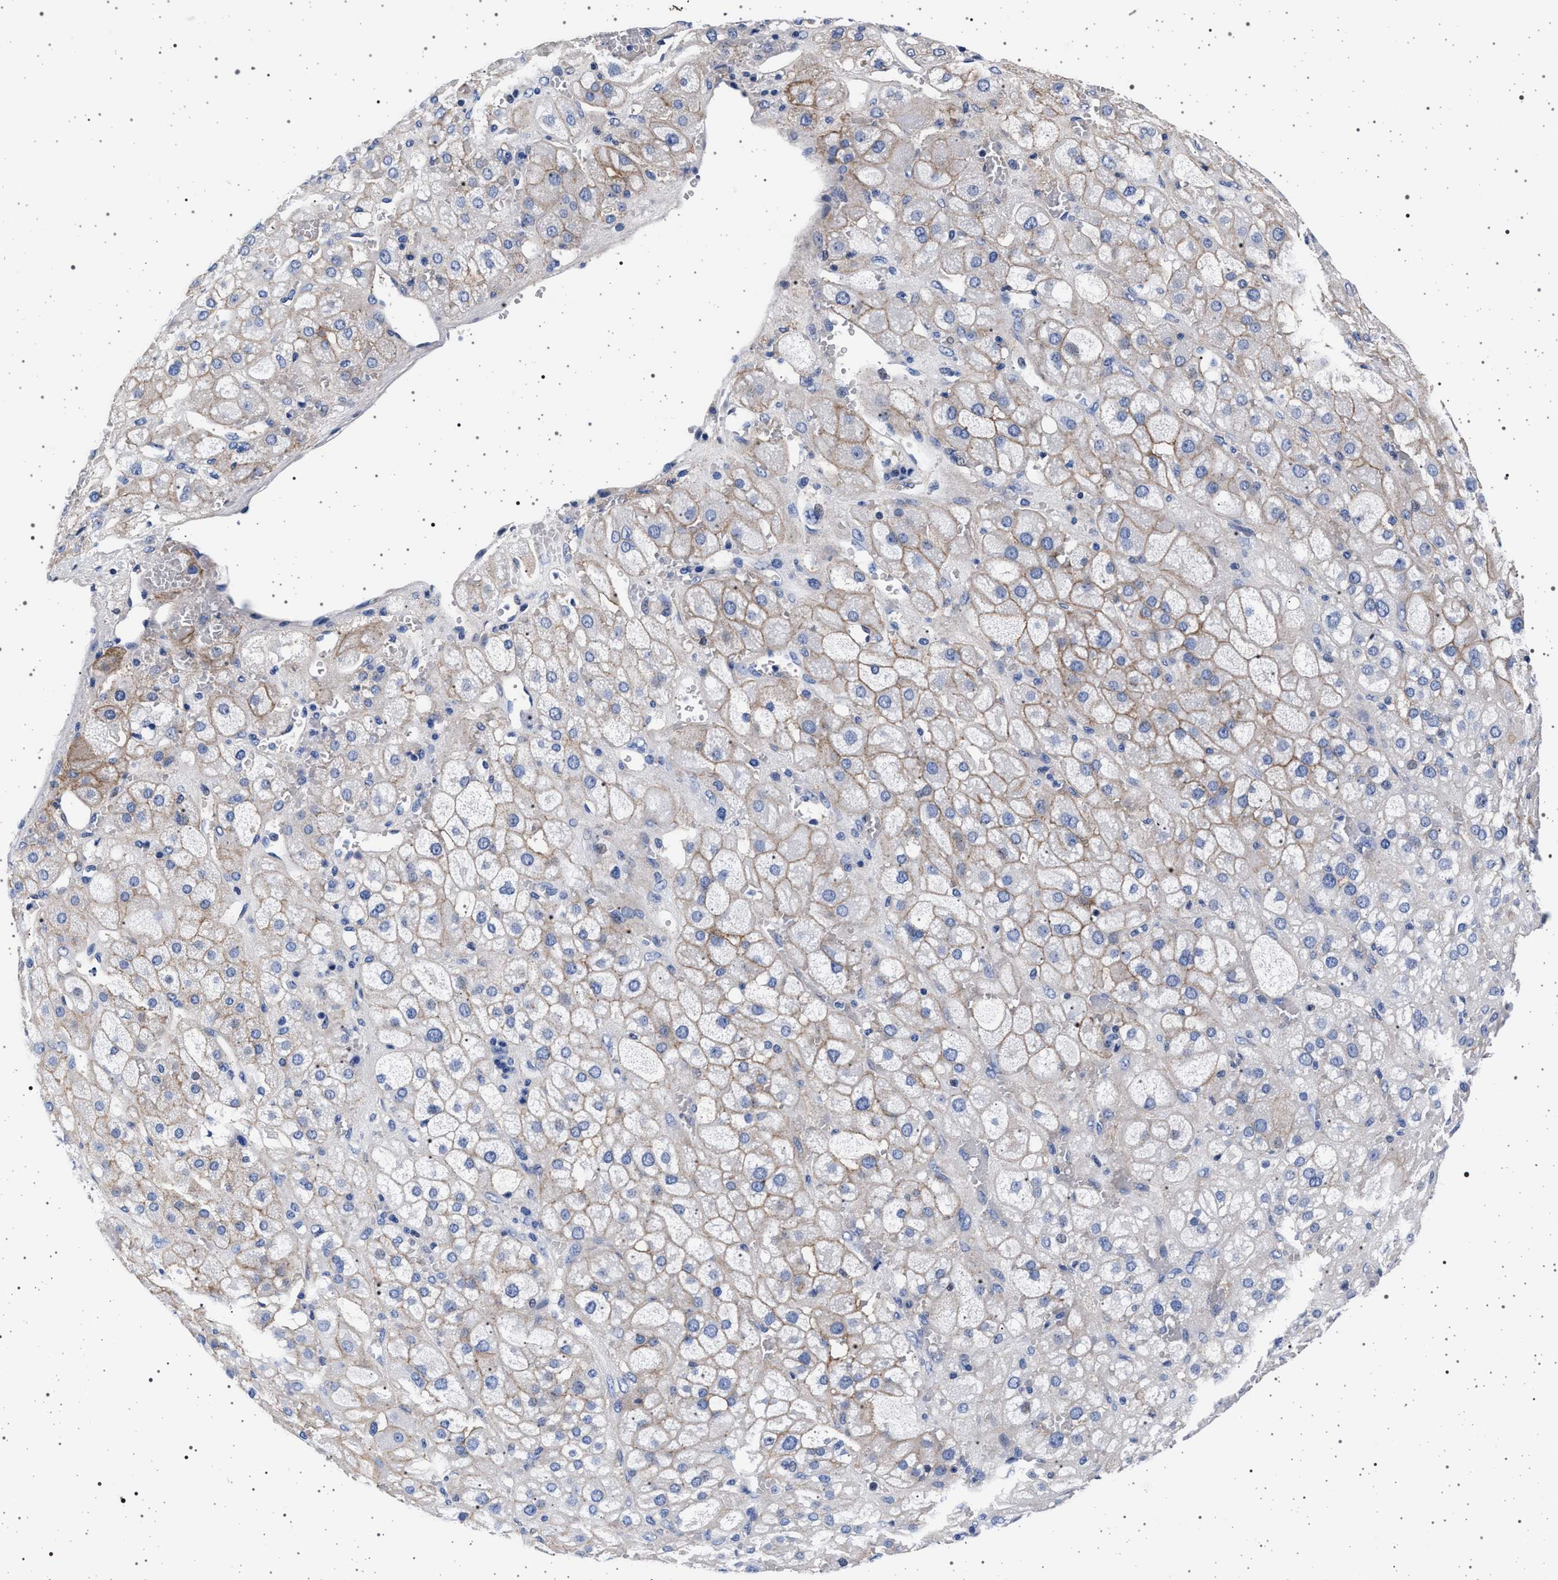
{"staining": {"intensity": "weak", "quantity": "25%-75%", "location": "cytoplasmic/membranous"}, "tissue": "adrenal gland", "cell_type": "Glandular cells", "image_type": "normal", "snomed": [{"axis": "morphology", "description": "Normal tissue, NOS"}, {"axis": "topography", "description": "Adrenal gland"}], "caption": "Immunohistochemical staining of normal adrenal gland displays 25%-75% levels of weak cytoplasmic/membranous protein positivity in approximately 25%-75% of glandular cells. Immunohistochemistry (ihc) stains the protein of interest in brown and the nuclei are stained blue.", "gene": "SLC9A1", "patient": {"sex": "female", "age": 47}}